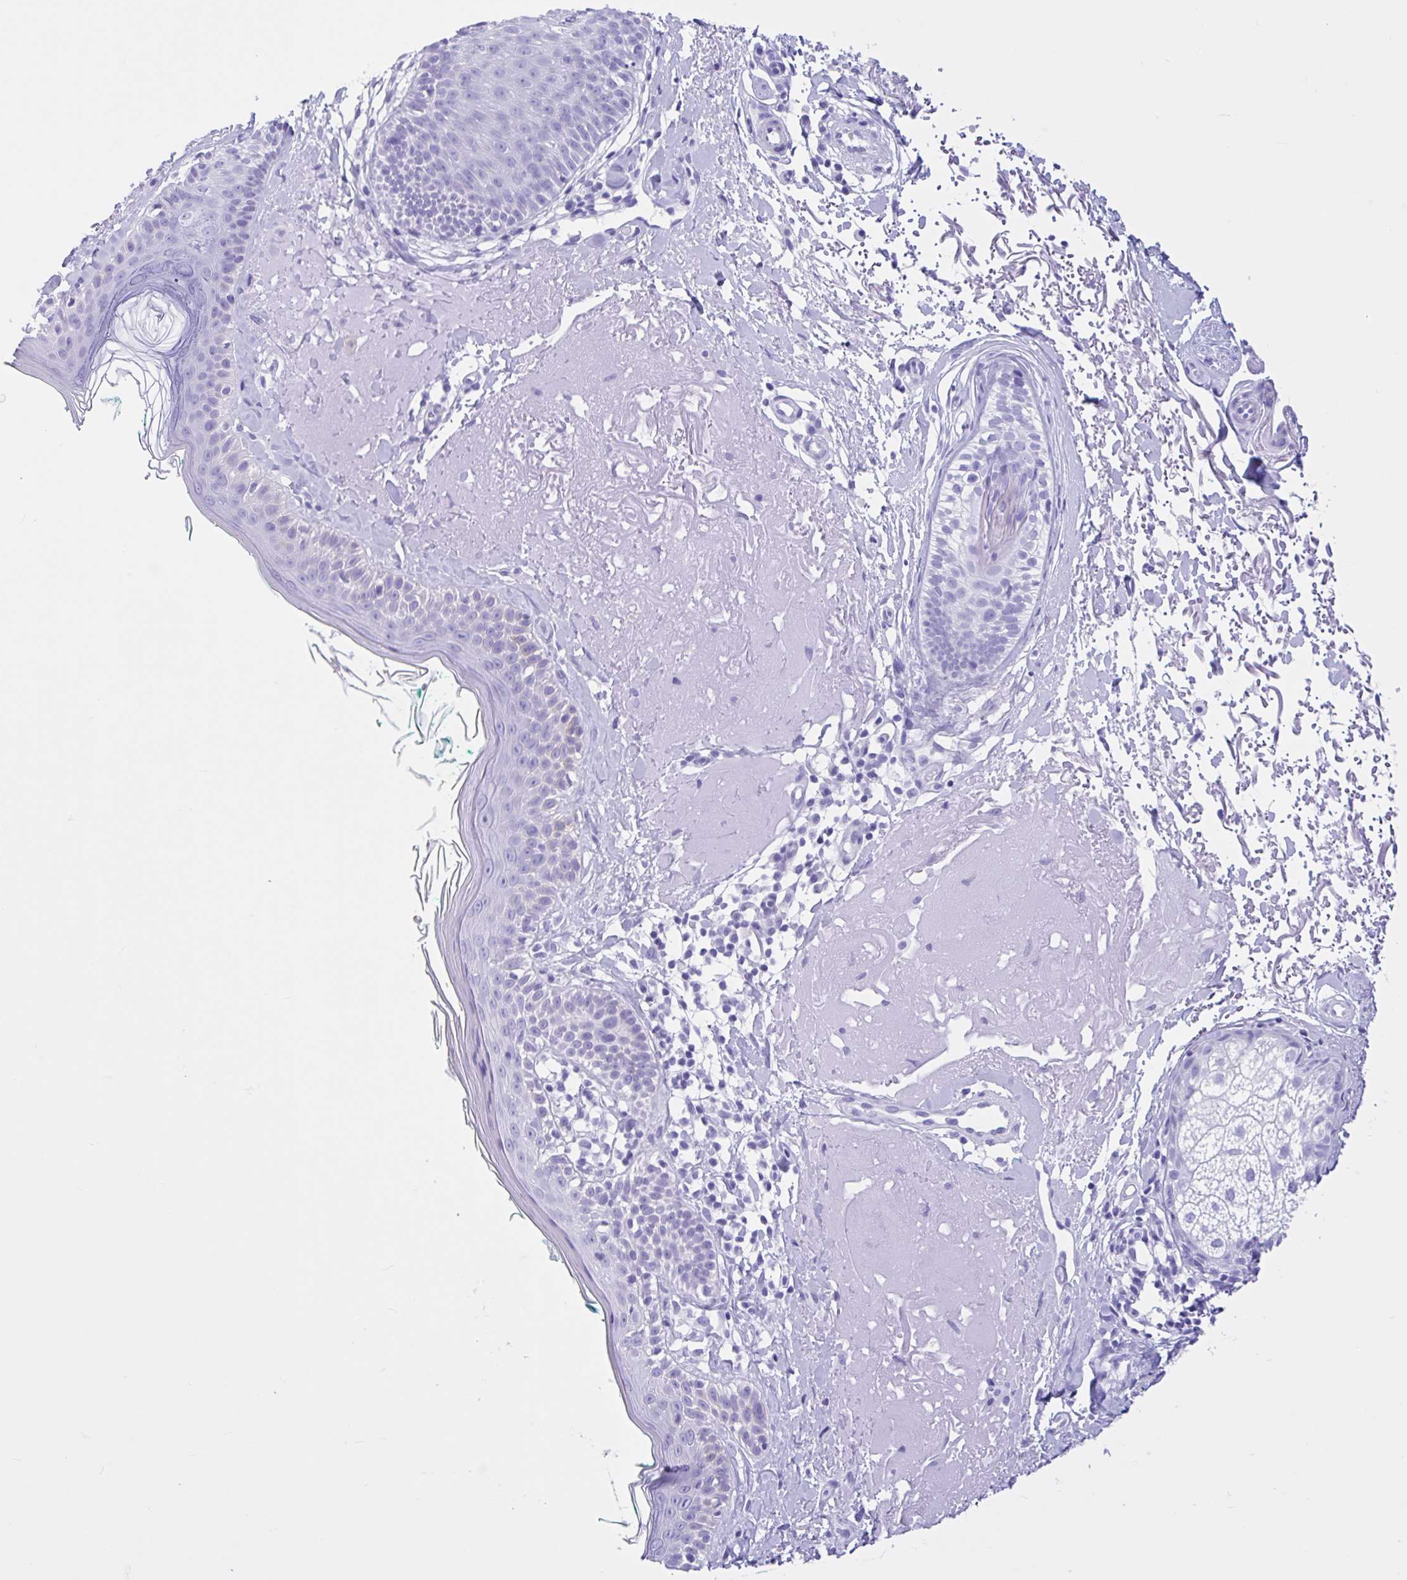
{"staining": {"intensity": "negative", "quantity": "none", "location": "none"}, "tissue": "skin", "cell_type": "Fibroblasts", "image_type": "normal", "snomed": [{"axis": "morphology", "description": "Normal tissue, NOS"}, {"axis": "topography", "description": "Skin"}], "caption": "Protein analysis of unremarkable skin exhibits no significant staining in fibroblasts.", "gene": "IAPP", "patient": {"sex": "male", "age": 73}}